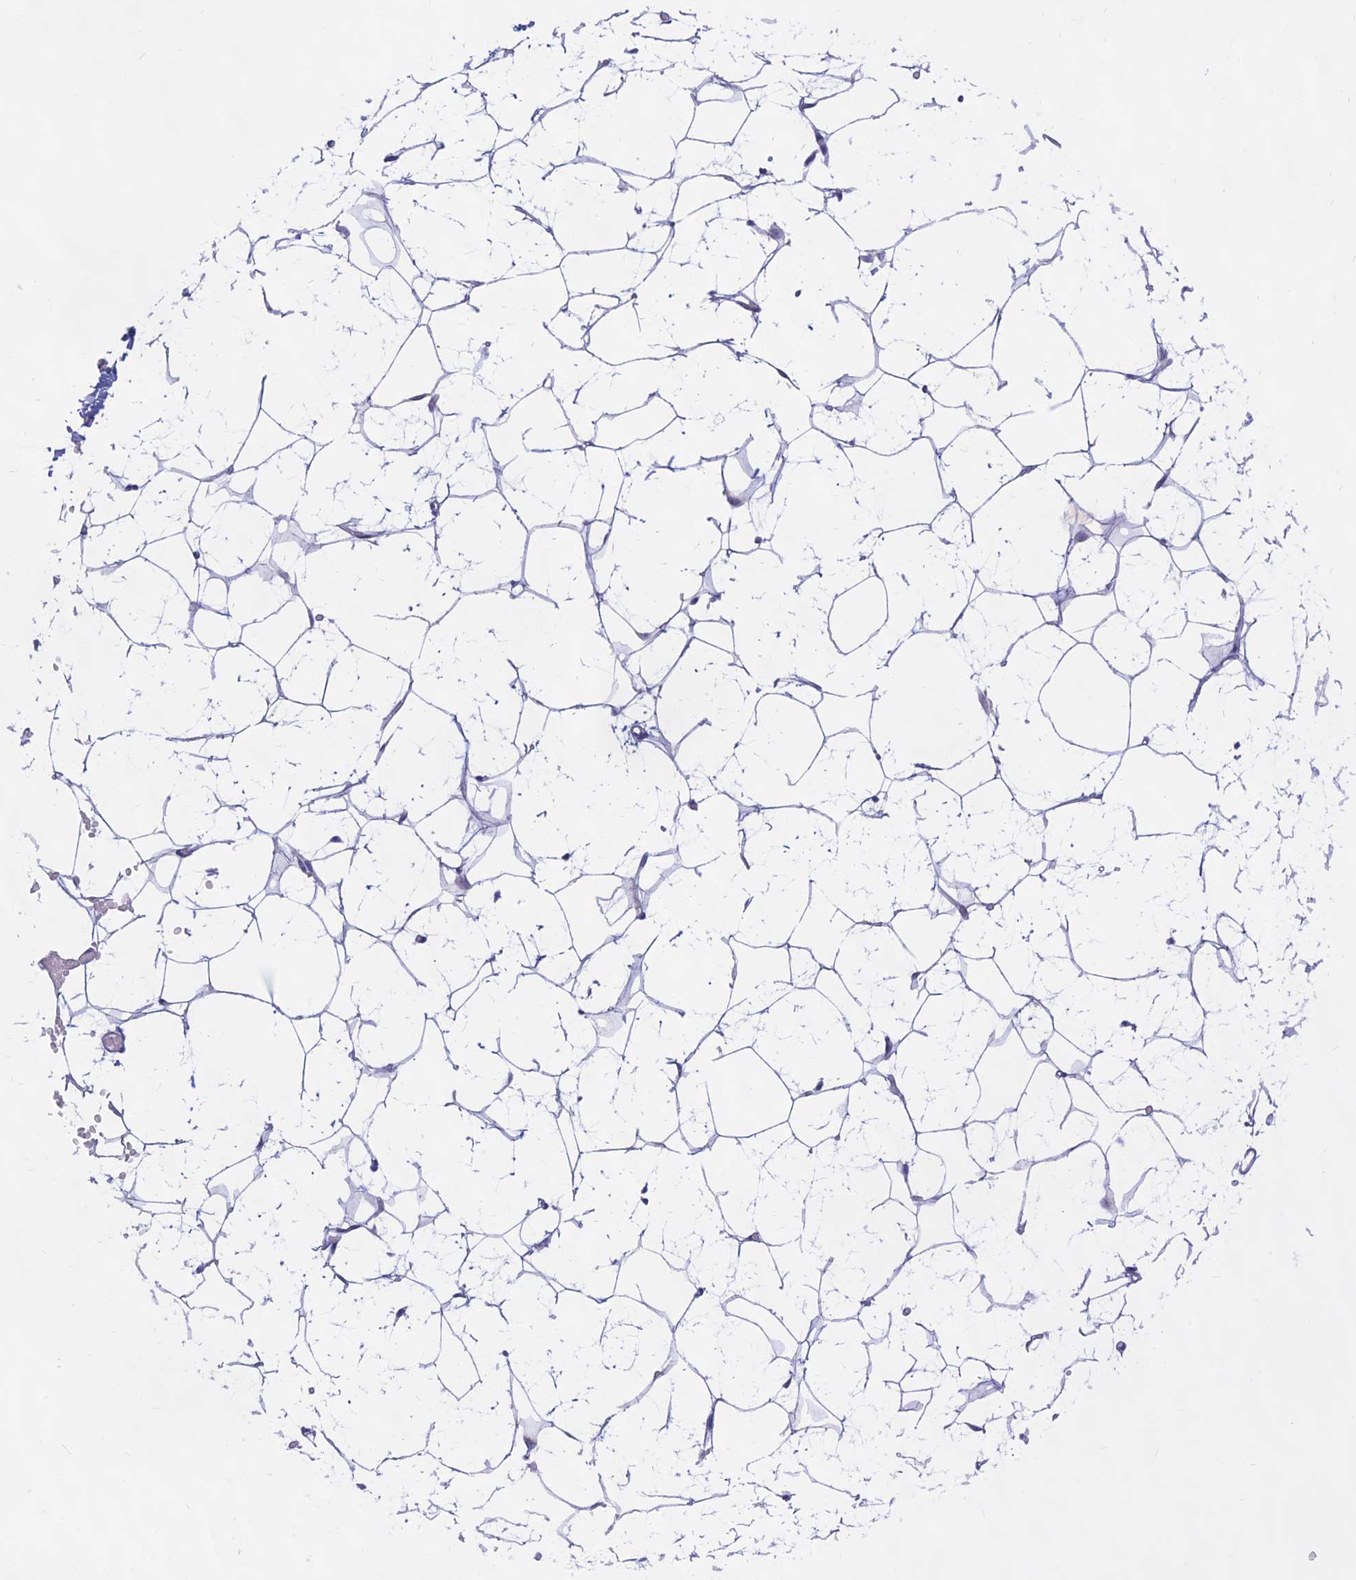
{"staining": {"intensity": "negative", "quantity": "none", "location": "none"}, "tissue": "adipose tissue", "cell_type": "Adipocytes", "image_type": "normal", "snomed": [{"axis": "morphology", "description": "Normal tissue, NOS"}, {"axis": "topography", "description": "Breast"}], "caption": "High power microscopy histopathology image of an immunohistochemistry (IHC) image of unremarkable adipose tissue, revealing no significant staining in adipocytes.", "gene": "KRR1", "patient": {"sex": "female", "age": 23}}